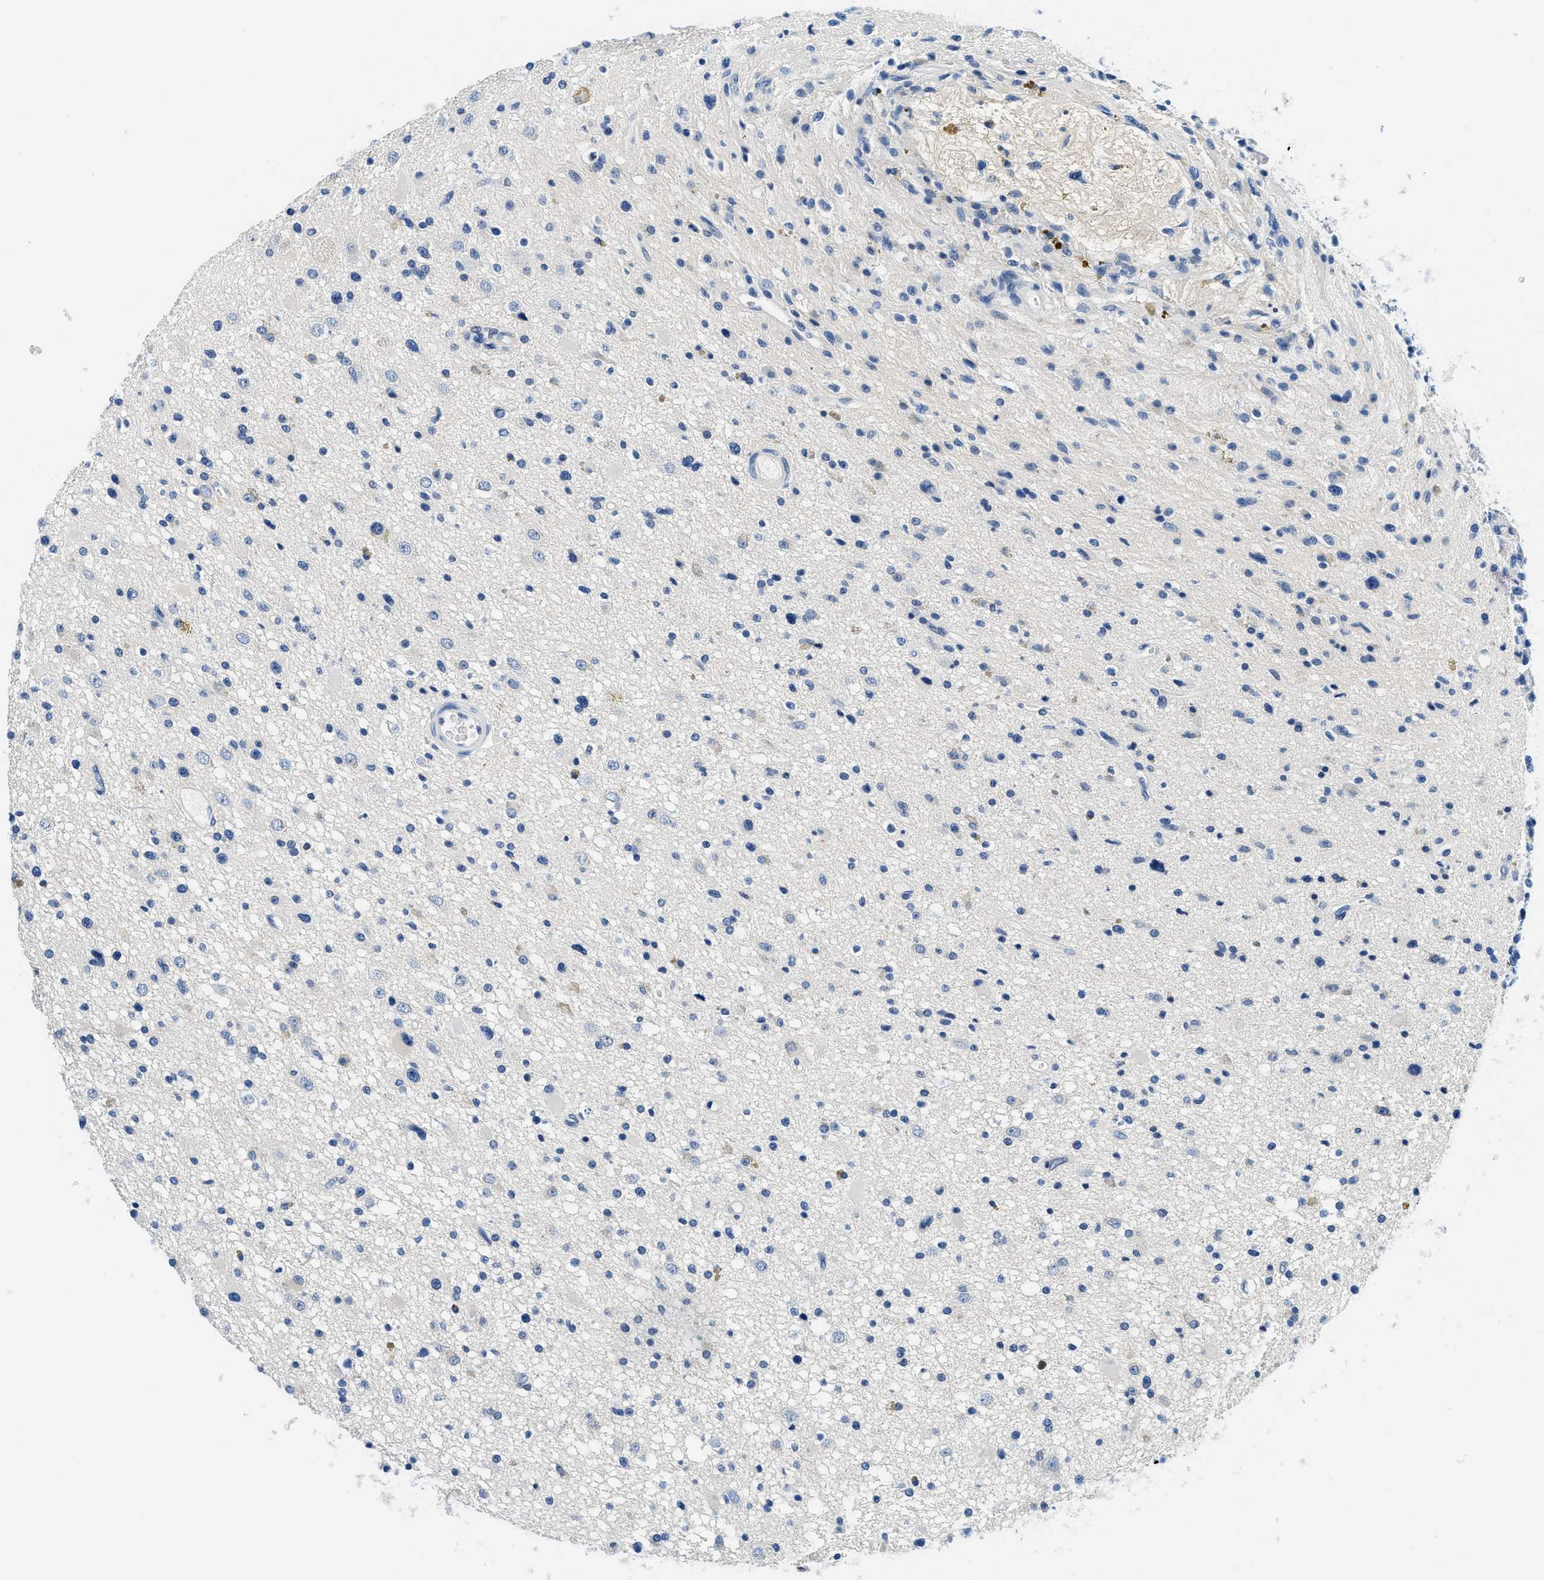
{"staining": {"intensity": "negative", "quantity": "none", "location": "none"}, "tissue": "glioma", "cell_type": "Tumor cells", "image_type": "cancer", "snomed": [{"axis": "morphology", "description": "Glioma, malignant, High grade"}, {"axis": "topography", "description": "Brain"}], "caption": "A photomicrograph of human glioma is negative for staining in tumor cells. (Brightfield microscopy of DAB (3,3'-diaminobenzidine) immunohistochemistry (IHC) at high magnification).", "gene": "GSTM3", "patient": {"sex": "male", "age": 33}}